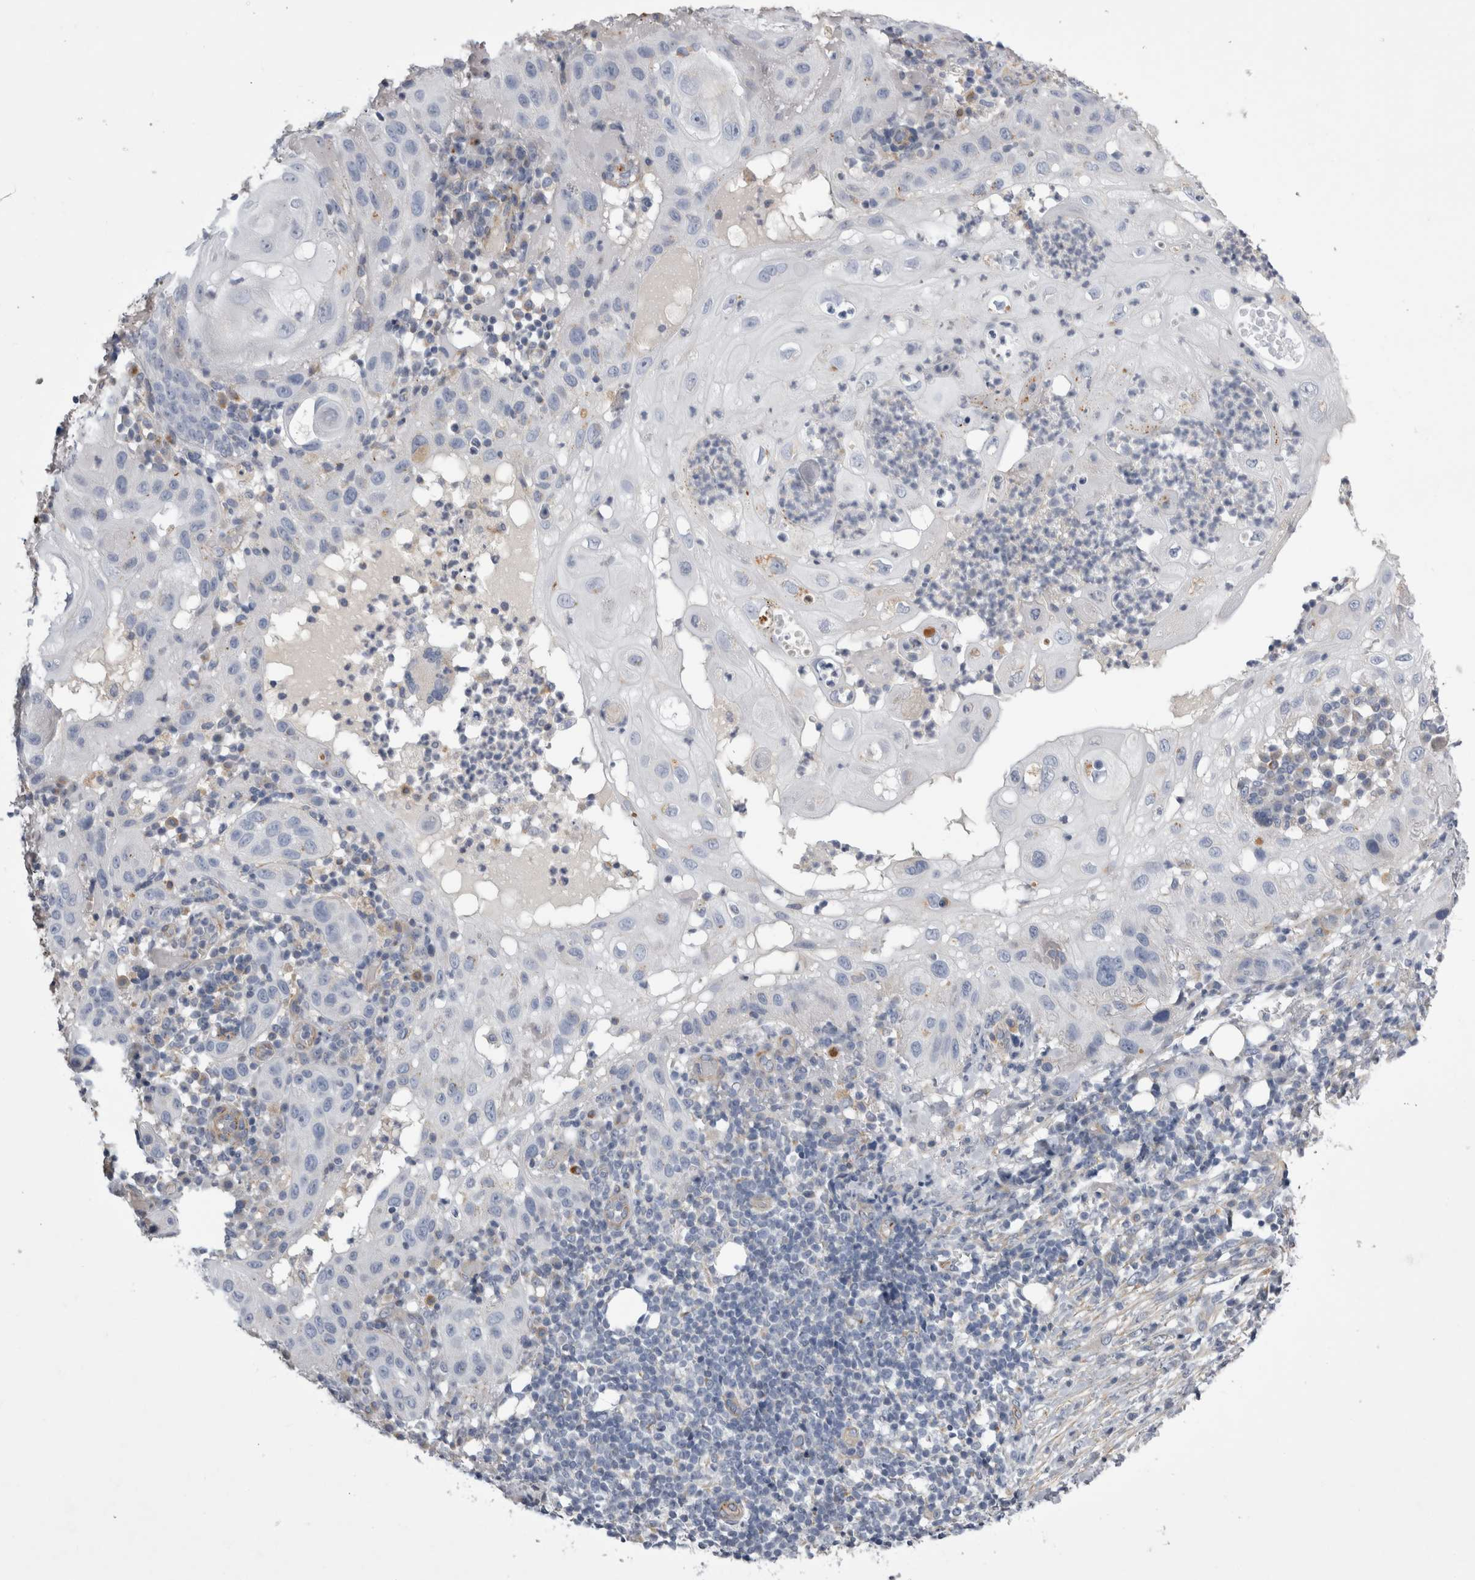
{"staining": {"intensity": "negative", "quantity": "none", "location": "none"}, "tissue": "skin cancer", "cell_type": "Tumor cells", "image_type": "cancer", "snomed": [{"axis": "morphology", "description": "Normal tissue, NOS"}, {"axis": "morphology", "description": "Squamous cell carcinoma, NOS"}, {"axis": "topography", "description": "Skin"}], "caption": "A high-resolution micrograph shows IHC staining of skin cancer, which demonstrates no significant positivity in tumor cells. Brightfield microscopy of immunohistochemistry stained with DAB (brown) and hematoxylin (blue), captured at high magnification.", "gene": "STRADB", "patient": {"sex": "female", "age": 96}}